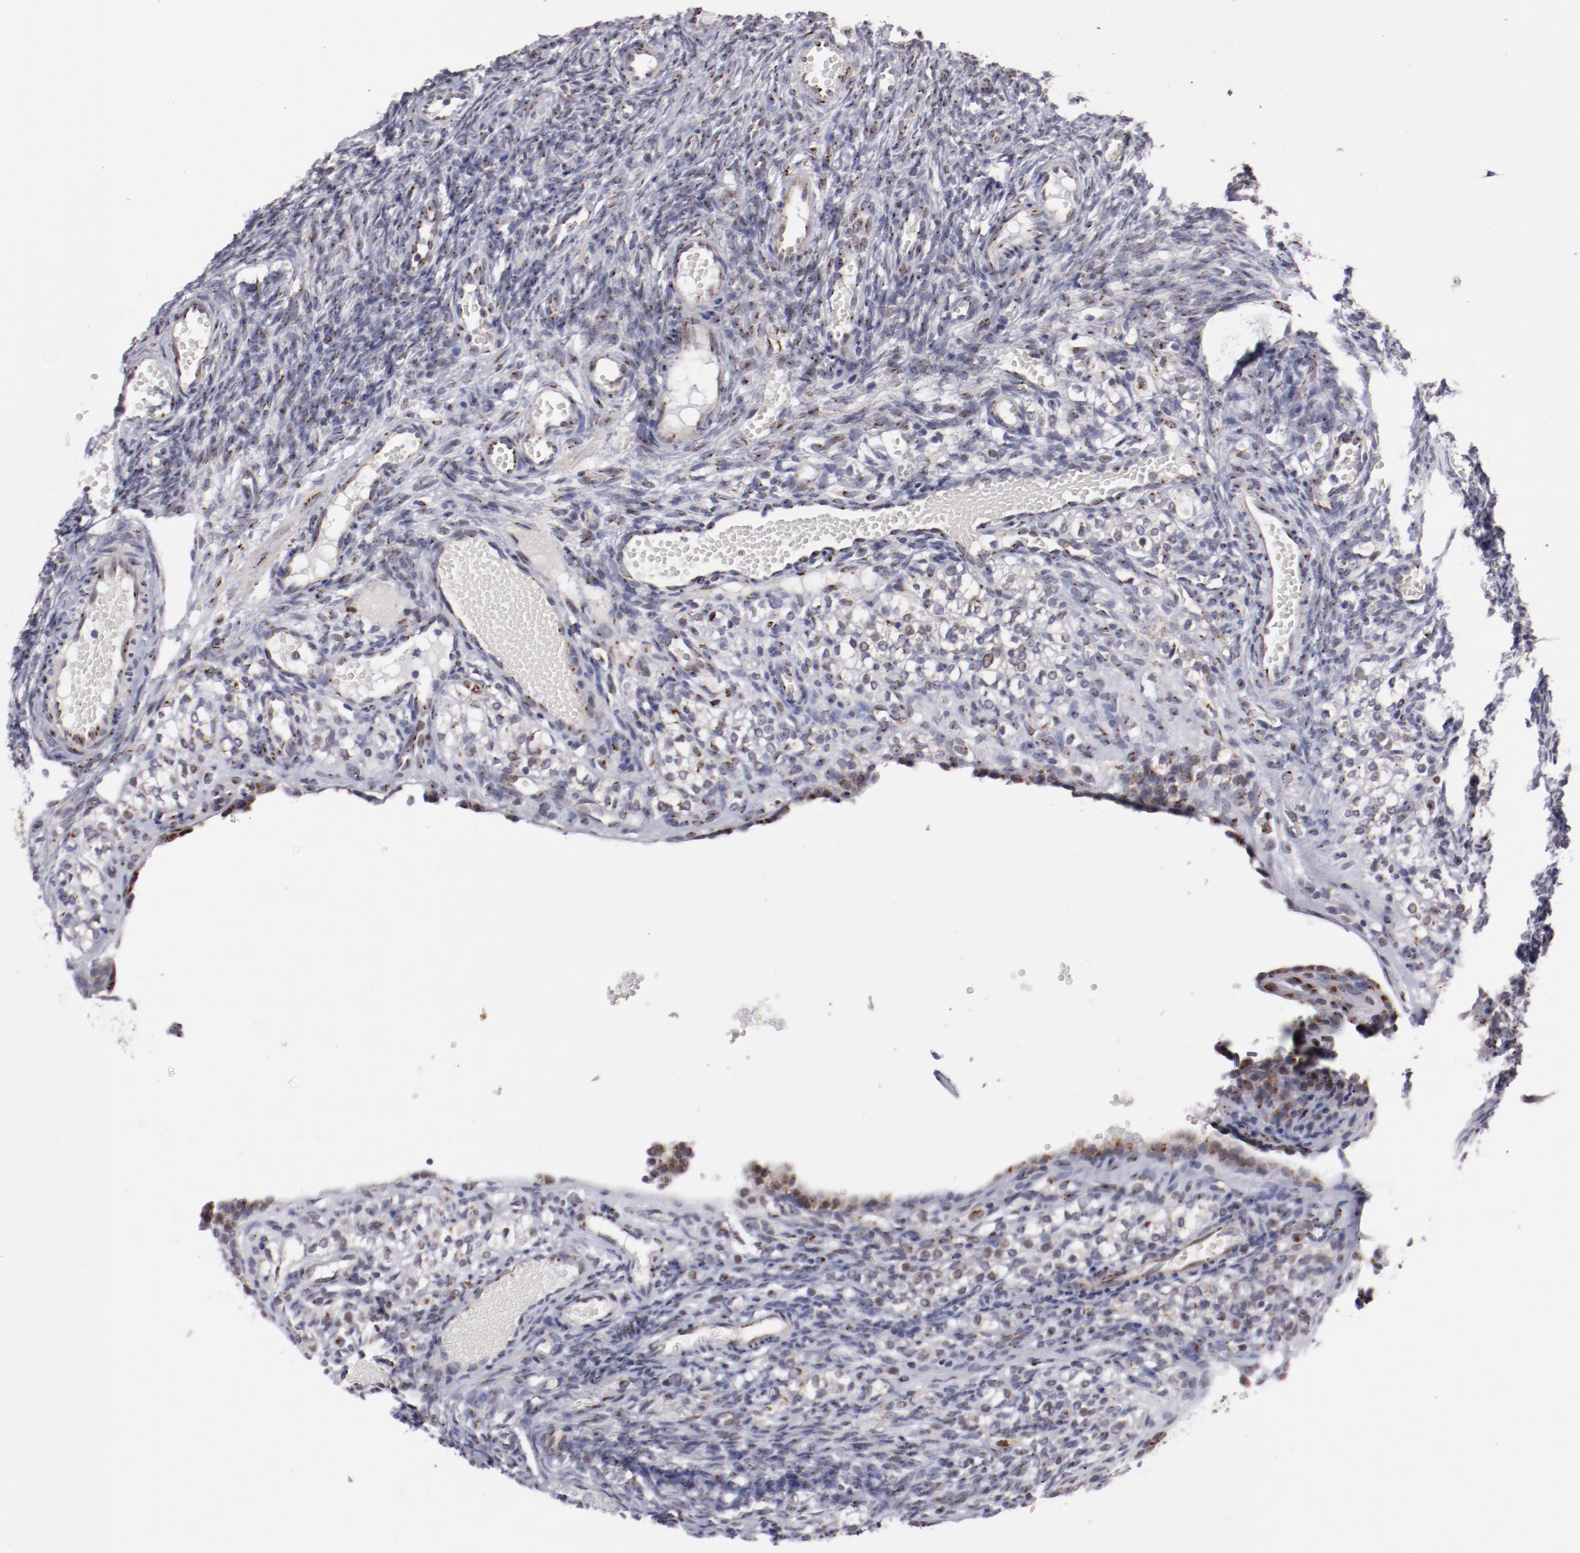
{"staining": {"intensity": "strong", "quantity": ">75%", "location": "cytoplasmic/membranous"}, "tissue": "ovary", "cell_type": "Follicle cells", "image_type": "normal", "snomed": [{"axis": "morphology", "description": "Normal tissue, NOS"}, {"axis": "topography", "description": "Ovary"}], "caption": "Immunohistochemistry (IHC) photomicrograph of unremarkable human ovary stained for a protein (brown), which reveals high levels of strong cytoplasmic/membranous positivity in about >75% of follicle cells.", "gene": "GOLIM4", "patient": {"sex": "female", "age": 35}}